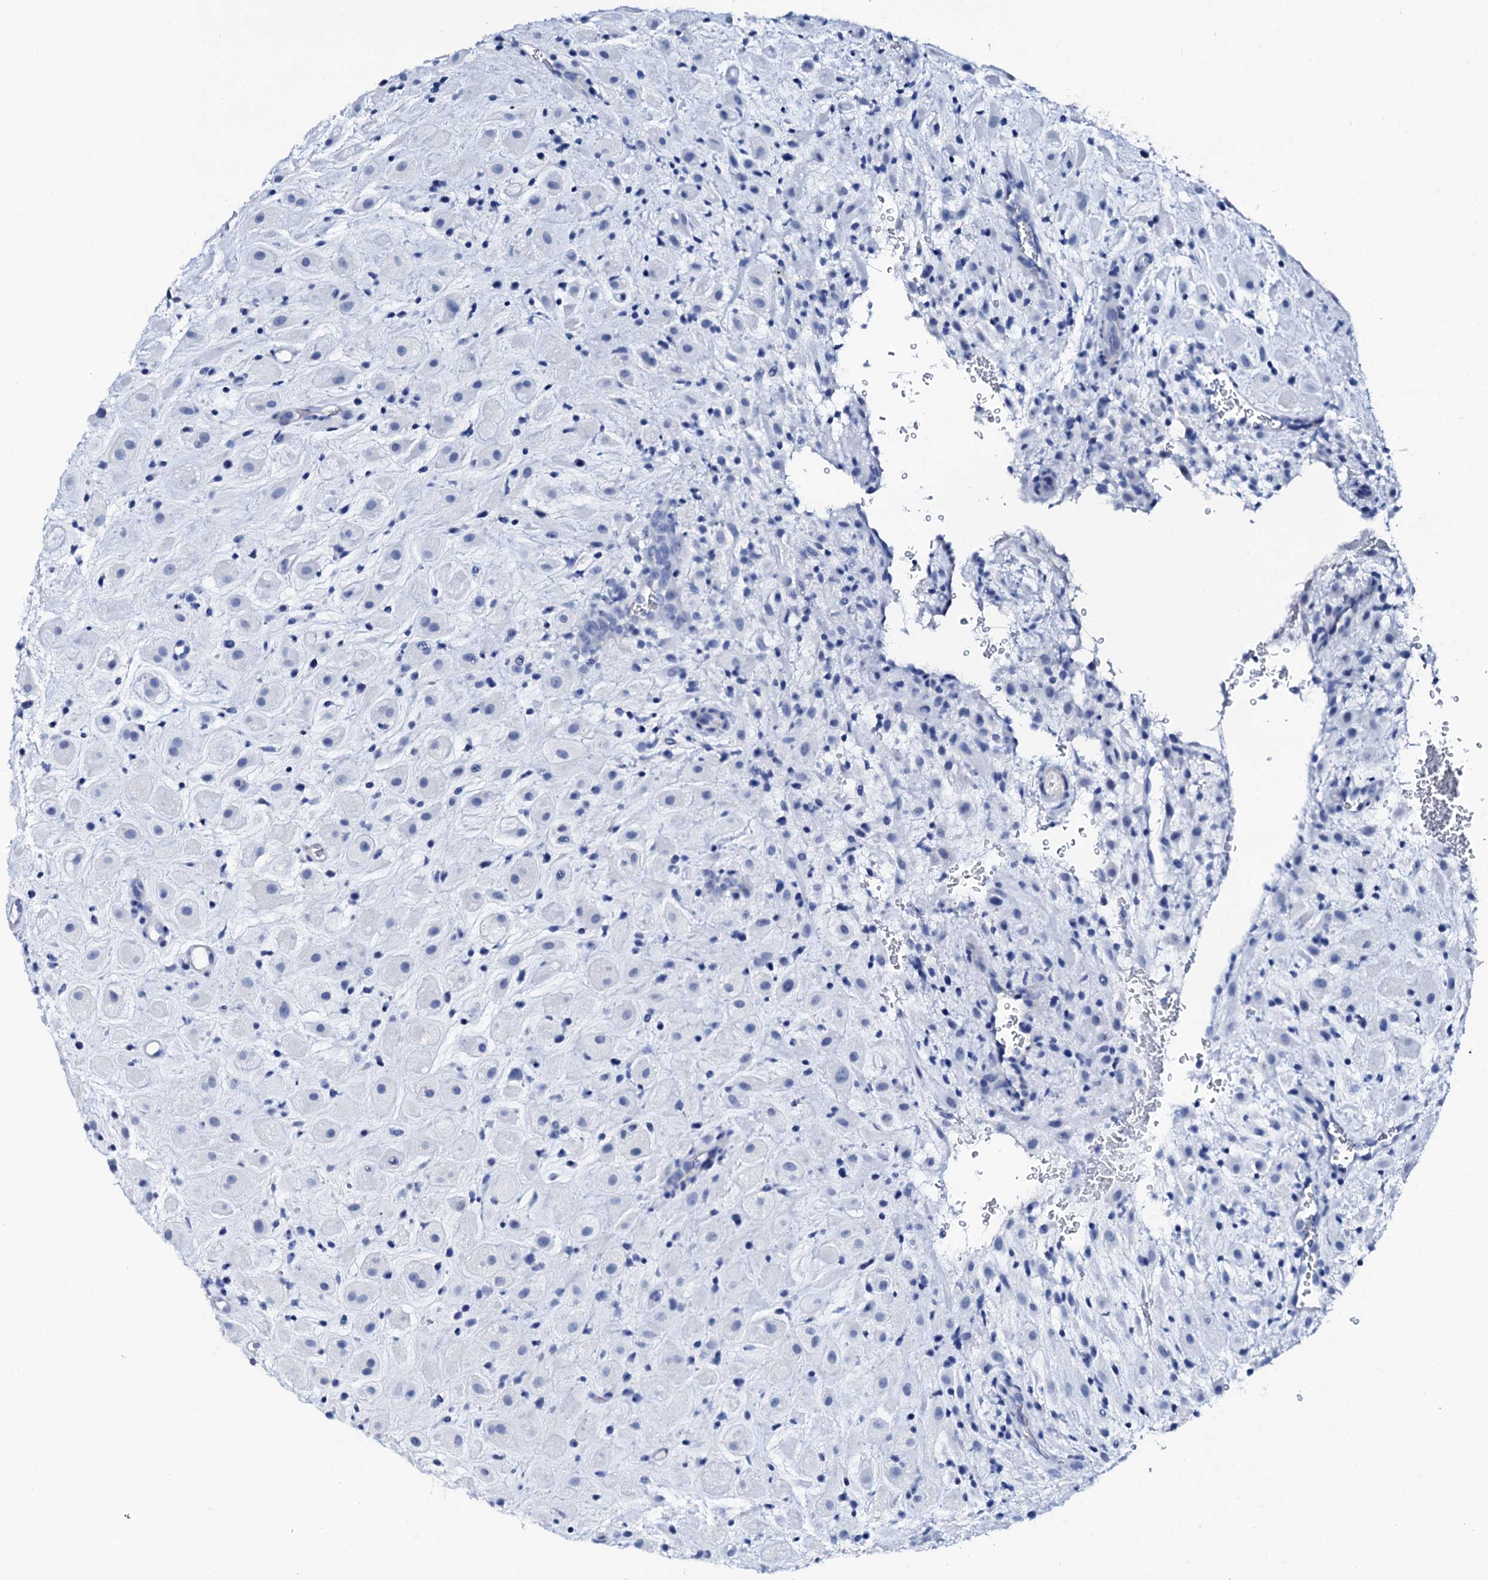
{"staining": {"intensity": "negative", "quantity": "none", "location": "none"}, "tissue": "placenta", "cell_type": "Decidual cells", "image_type": "normal", "snomed": [{"axis": "morphology", "description": "Normal tissue, NOS"}, {"axis": "topography", "description": "Placenta"}], "caption": "DAB (3,3'-diaminobenzidine) immunohistochemical staining of unremarkable human placenta displays no significant positivity in decidual cells.", "gene": "PTH", "patient": {"sex": "female", "age": 35}}